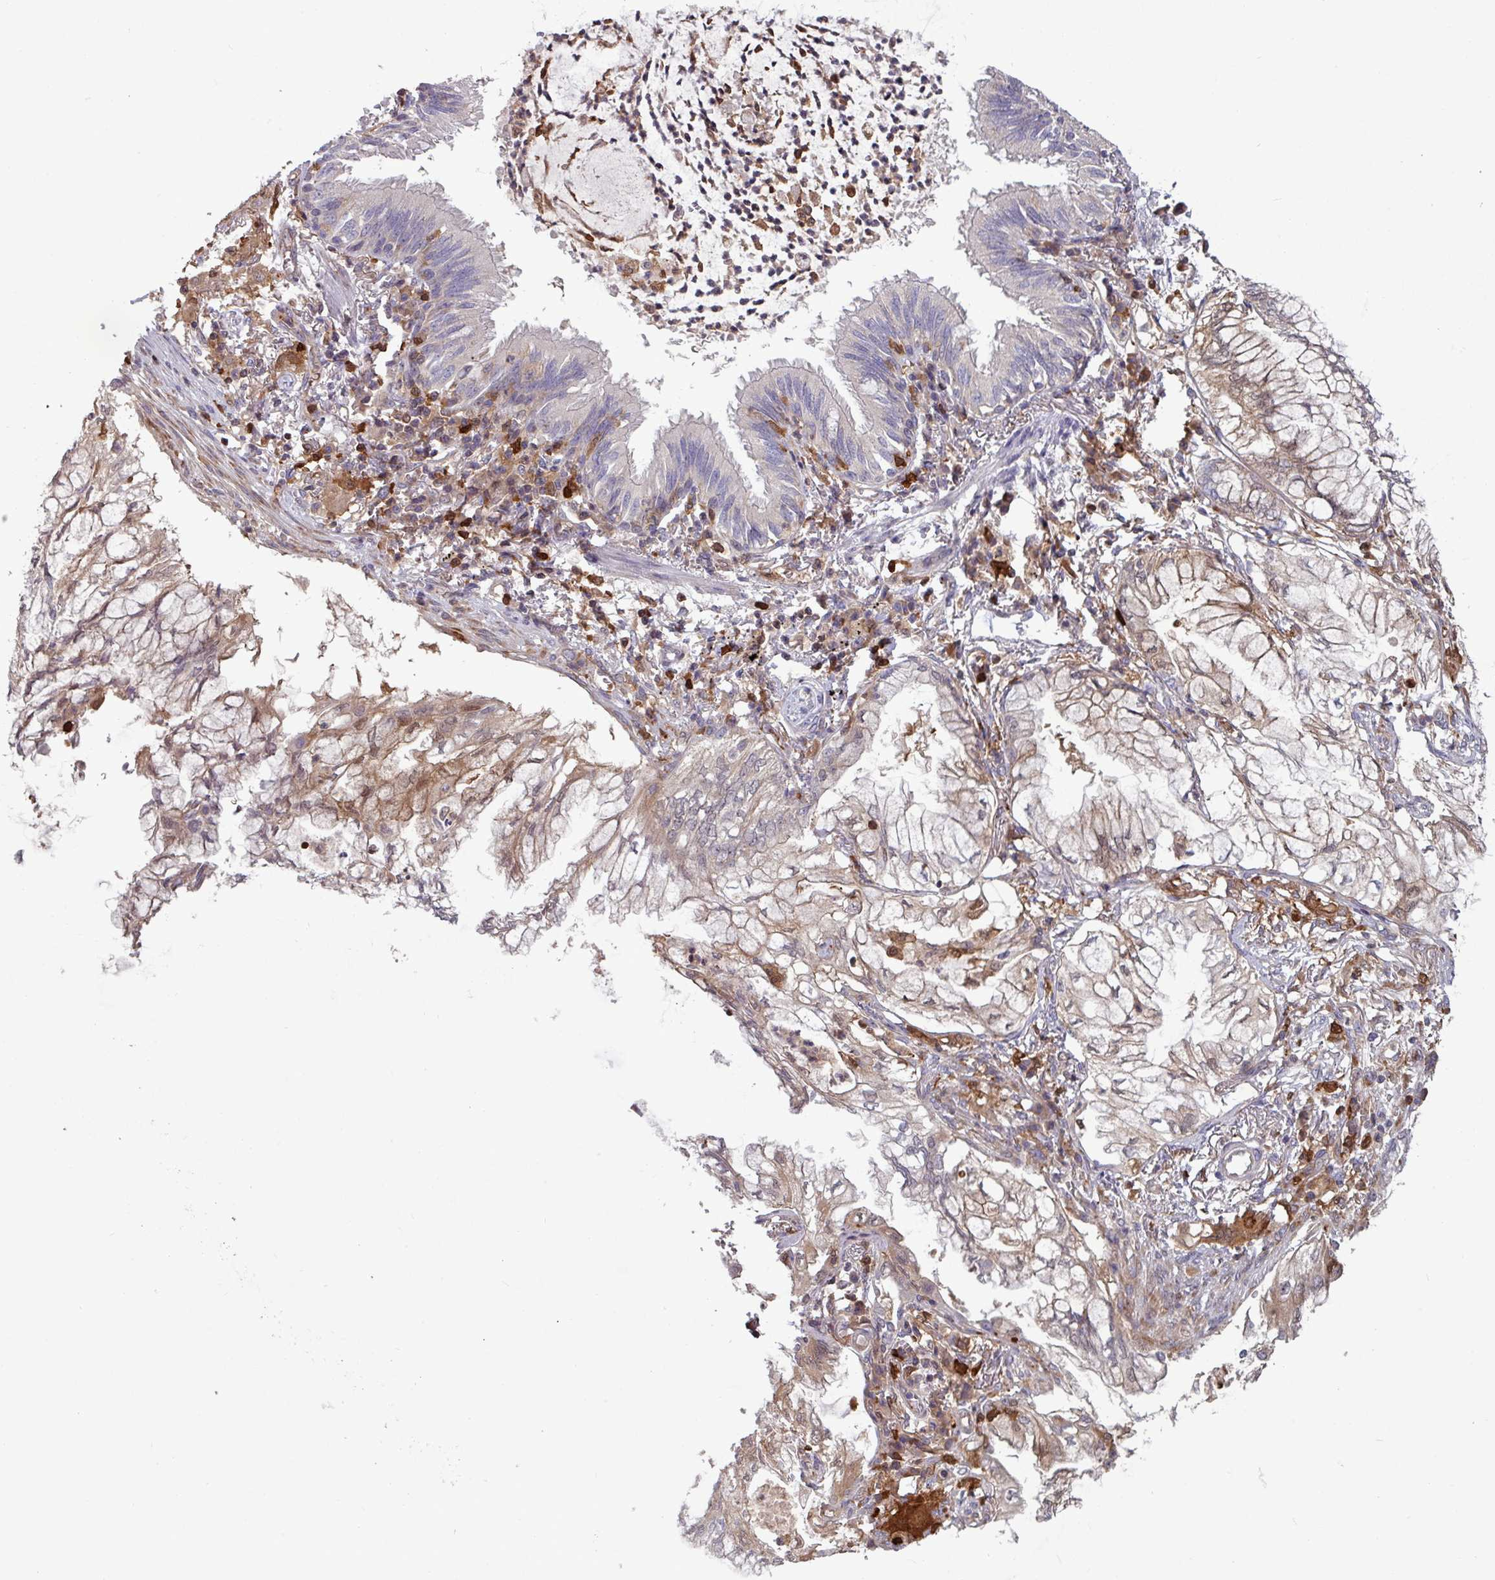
{"staining": {"intensity": "weak", "quantity": ">75%", "location": "cytoplasmic/membranous"}, "tissue": "lung cancer", "cell_type": "Tumor cells", "image_type": "cancer", "snomed": [{"axis": "morphology", "description": "Adenocarcinoma, NOS"}, {"axis": "topography", "description": "Lung"}], "caption": "Immunohistochemical staining of lung cancer exhibits weak cytoplasmic/membranous protein positivity in approximately >75% of tumor cells. The staining is performed using DAB (3,3'-diaminobenzidine) brown chromogen to label protein expression. The nuclei are counter-stained blue using hematoxylin.", "gene": "SEC61G", "patient": {"sex": "female", "age": 70}}